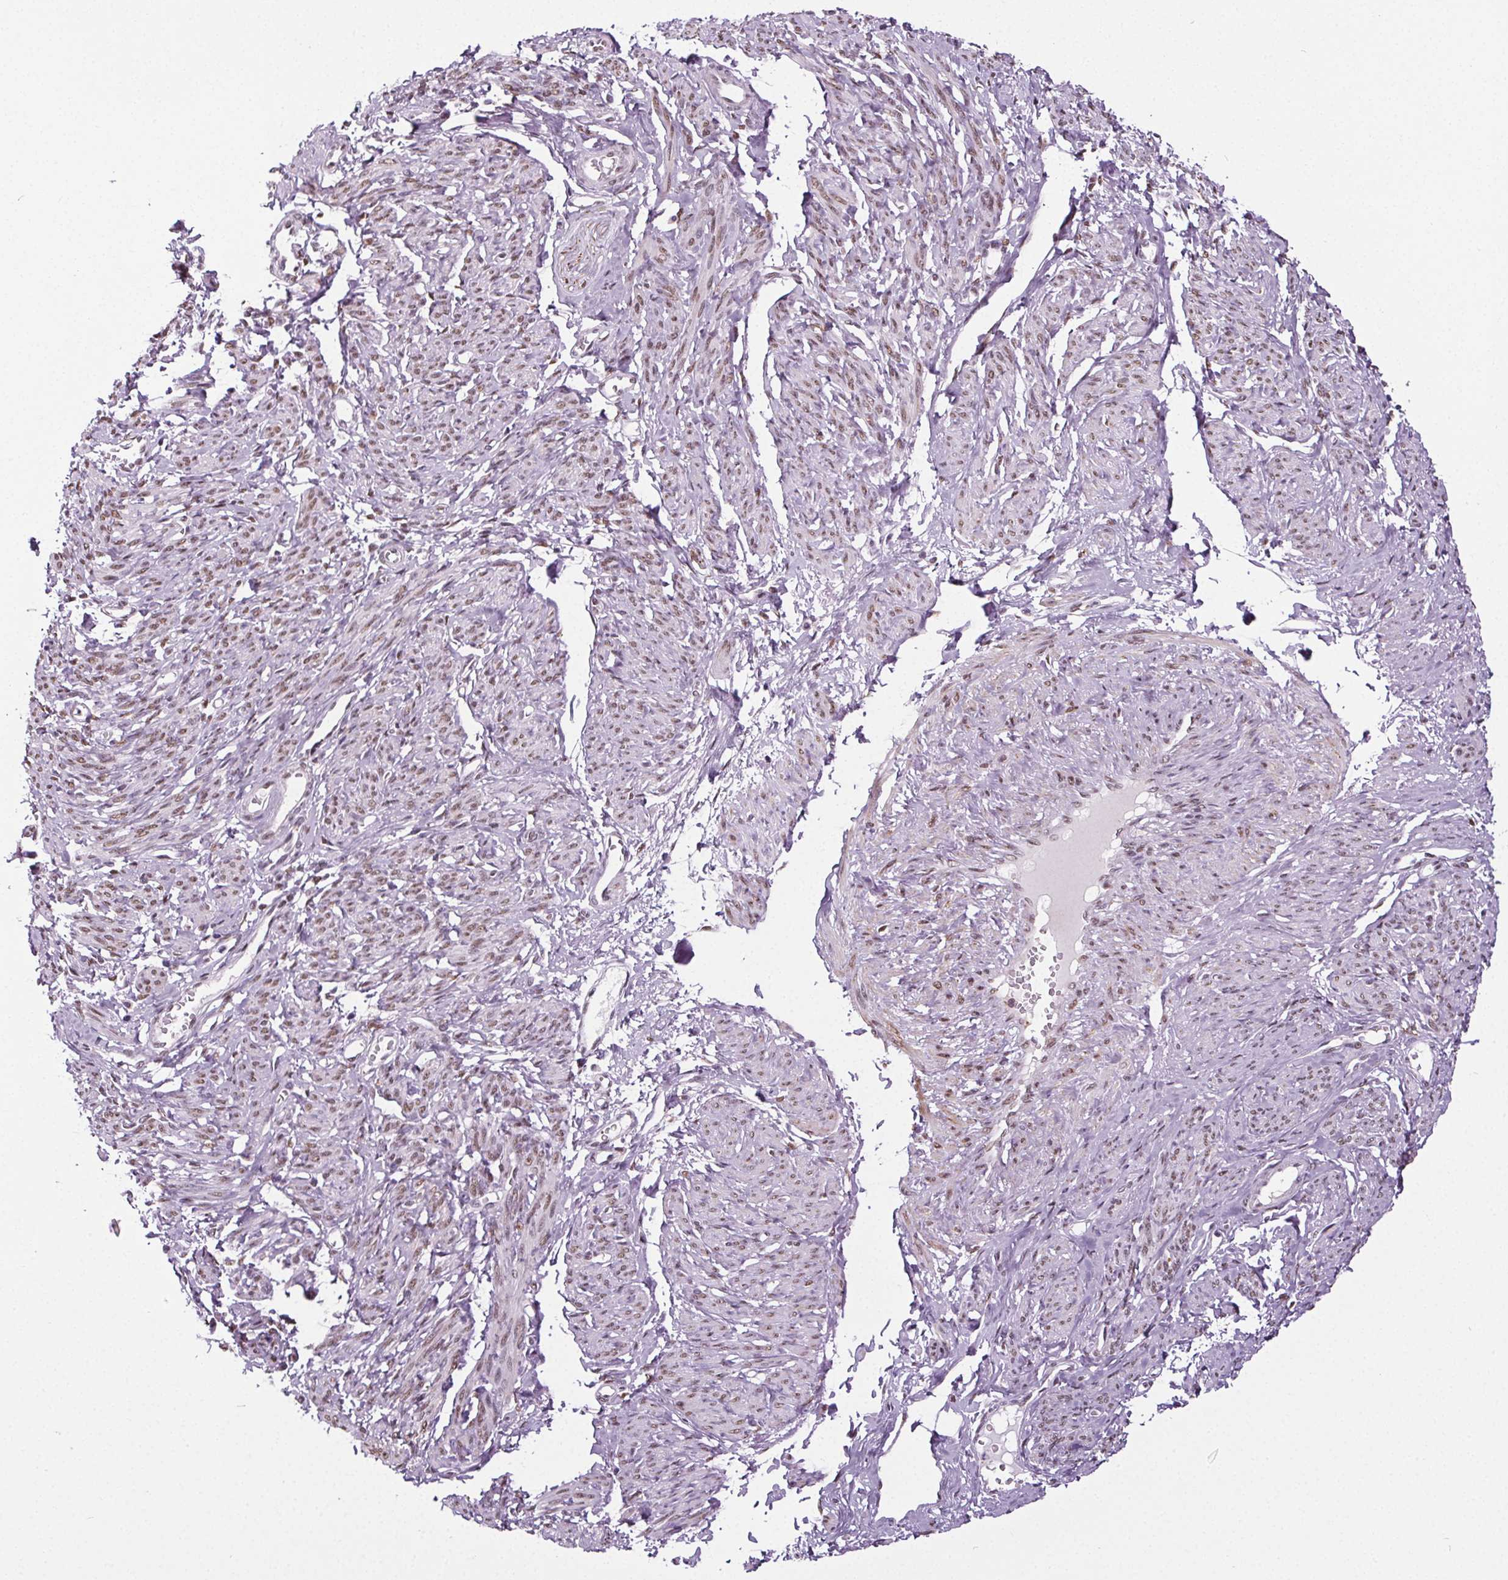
{"staining": {"intensity": "moderate", "quantity": "25%-75%", "location": "nuclear"}, "tissue": "smooth muscle", "cell_type": "Smooth muscle cells", "image_type": "normal", "snomed": [{"axis": "morphology", "description": "Normal tissue, NOS"}, {"axis": "topography", "description": "Smooth muscle"}], "caption": "Approximately 25%-75% of smooth muscle cells in benign smooth muscle show moderate nuclear protein positivity as visualized by brown immunohistochemical staining.", "gene": "GP6", "patient": {"sex": "female", "age": 65}}